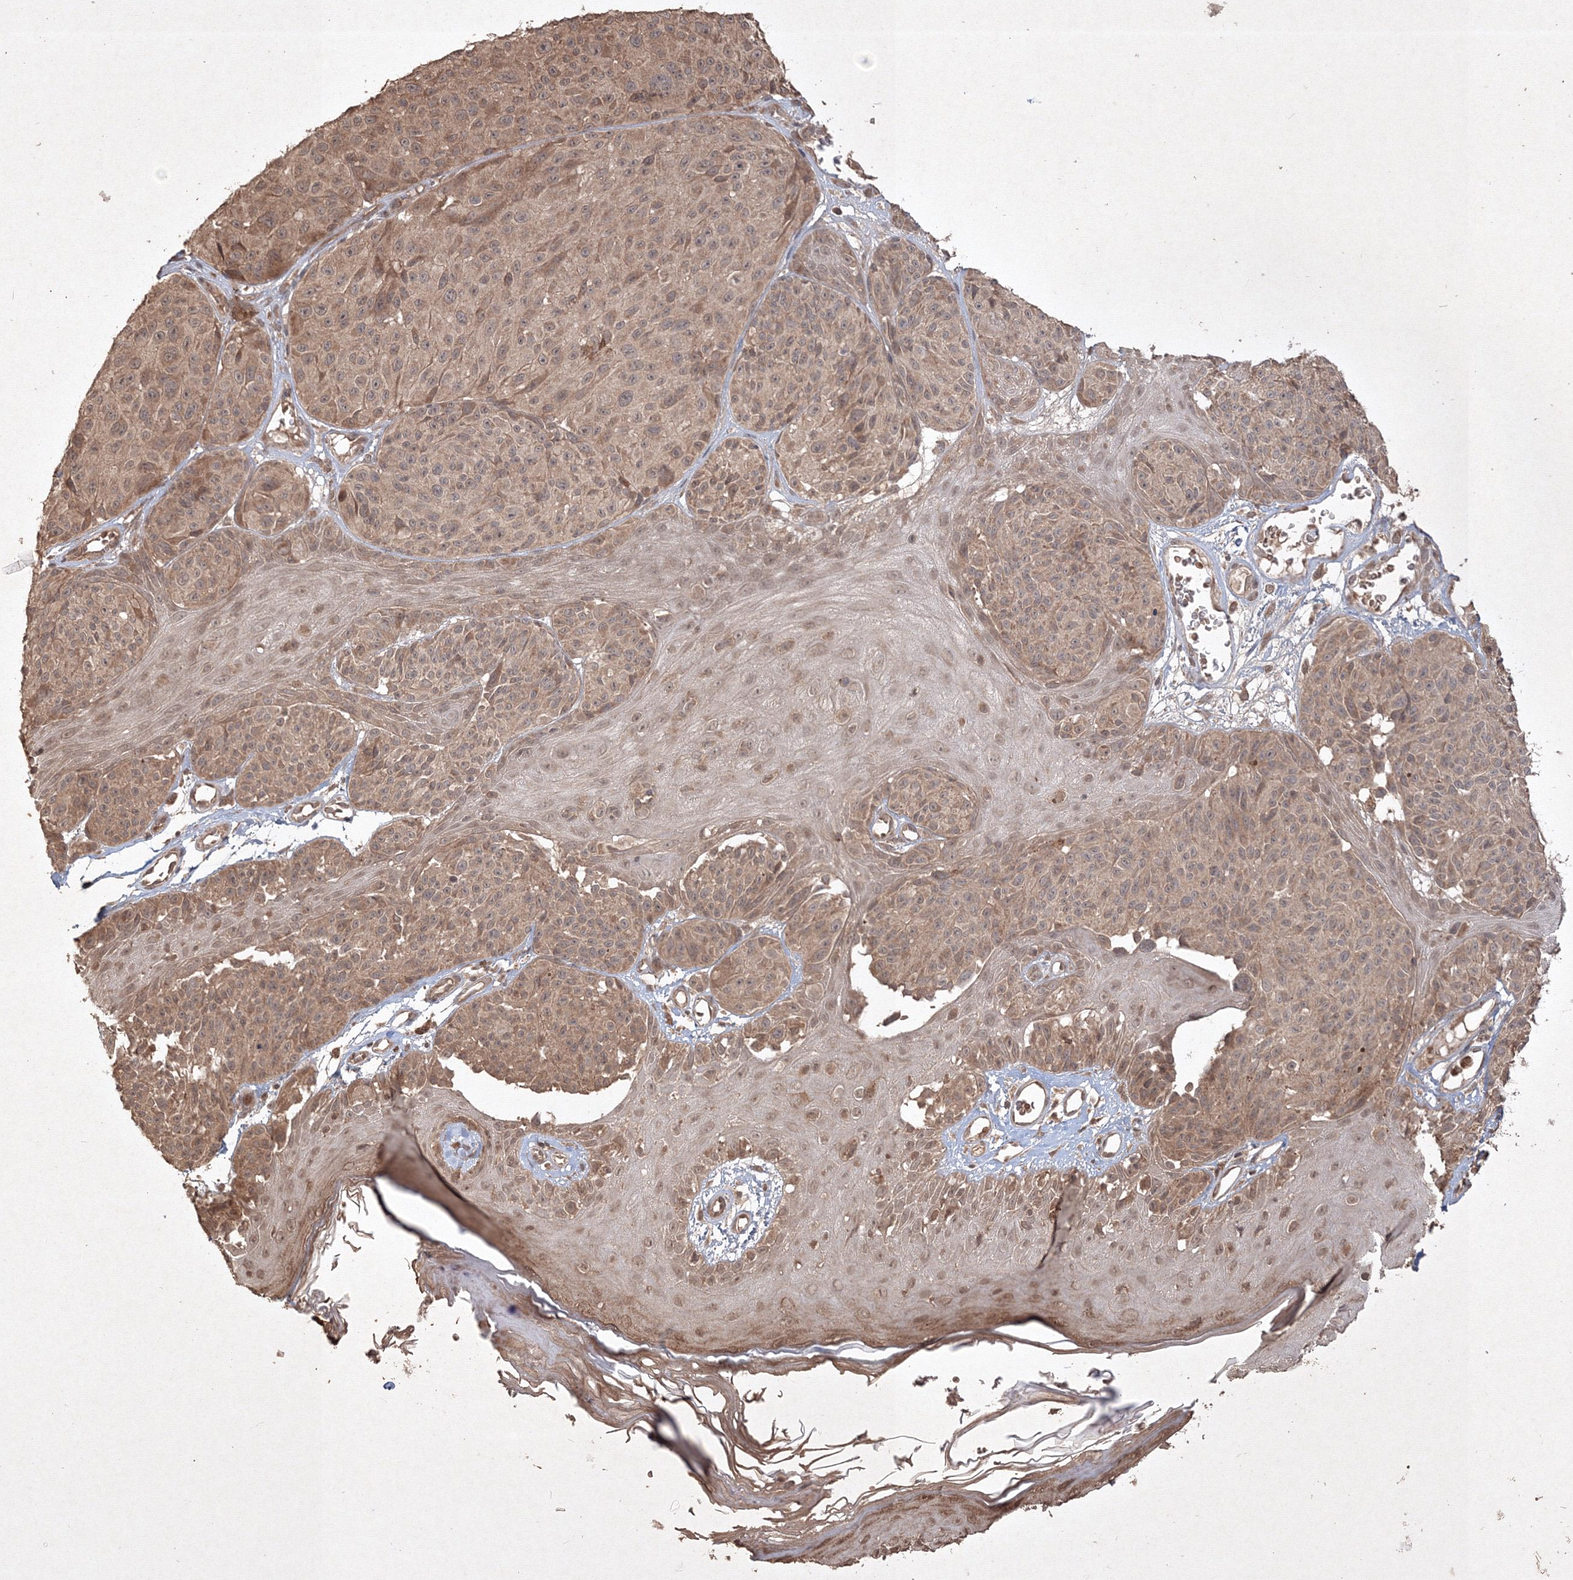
{"staining": {"intensity": "weak", "quantity": ">75%", "location": "cytoplasmic/membranous"}, "tissue": "melanoma", "cell_type": "Tumor cells", "image_type": "cancer", "snomed": [{"axis": "morphology", "description": "Malignant melanoma, NOS"}, {"axis": "topography", "description": "Skin"}], "caption": "Melanoma was stained to show a protein in brown. There is low levels of weak cytoplasmic/membranous positivity in about >75% of tumor cells. (DAB (3,3'-diaminobenzidine) IHC, brown staining for protein, blue staining for nuclei).", "gene": "PELI3", "patient": {"sex": "male", "age": 83}}